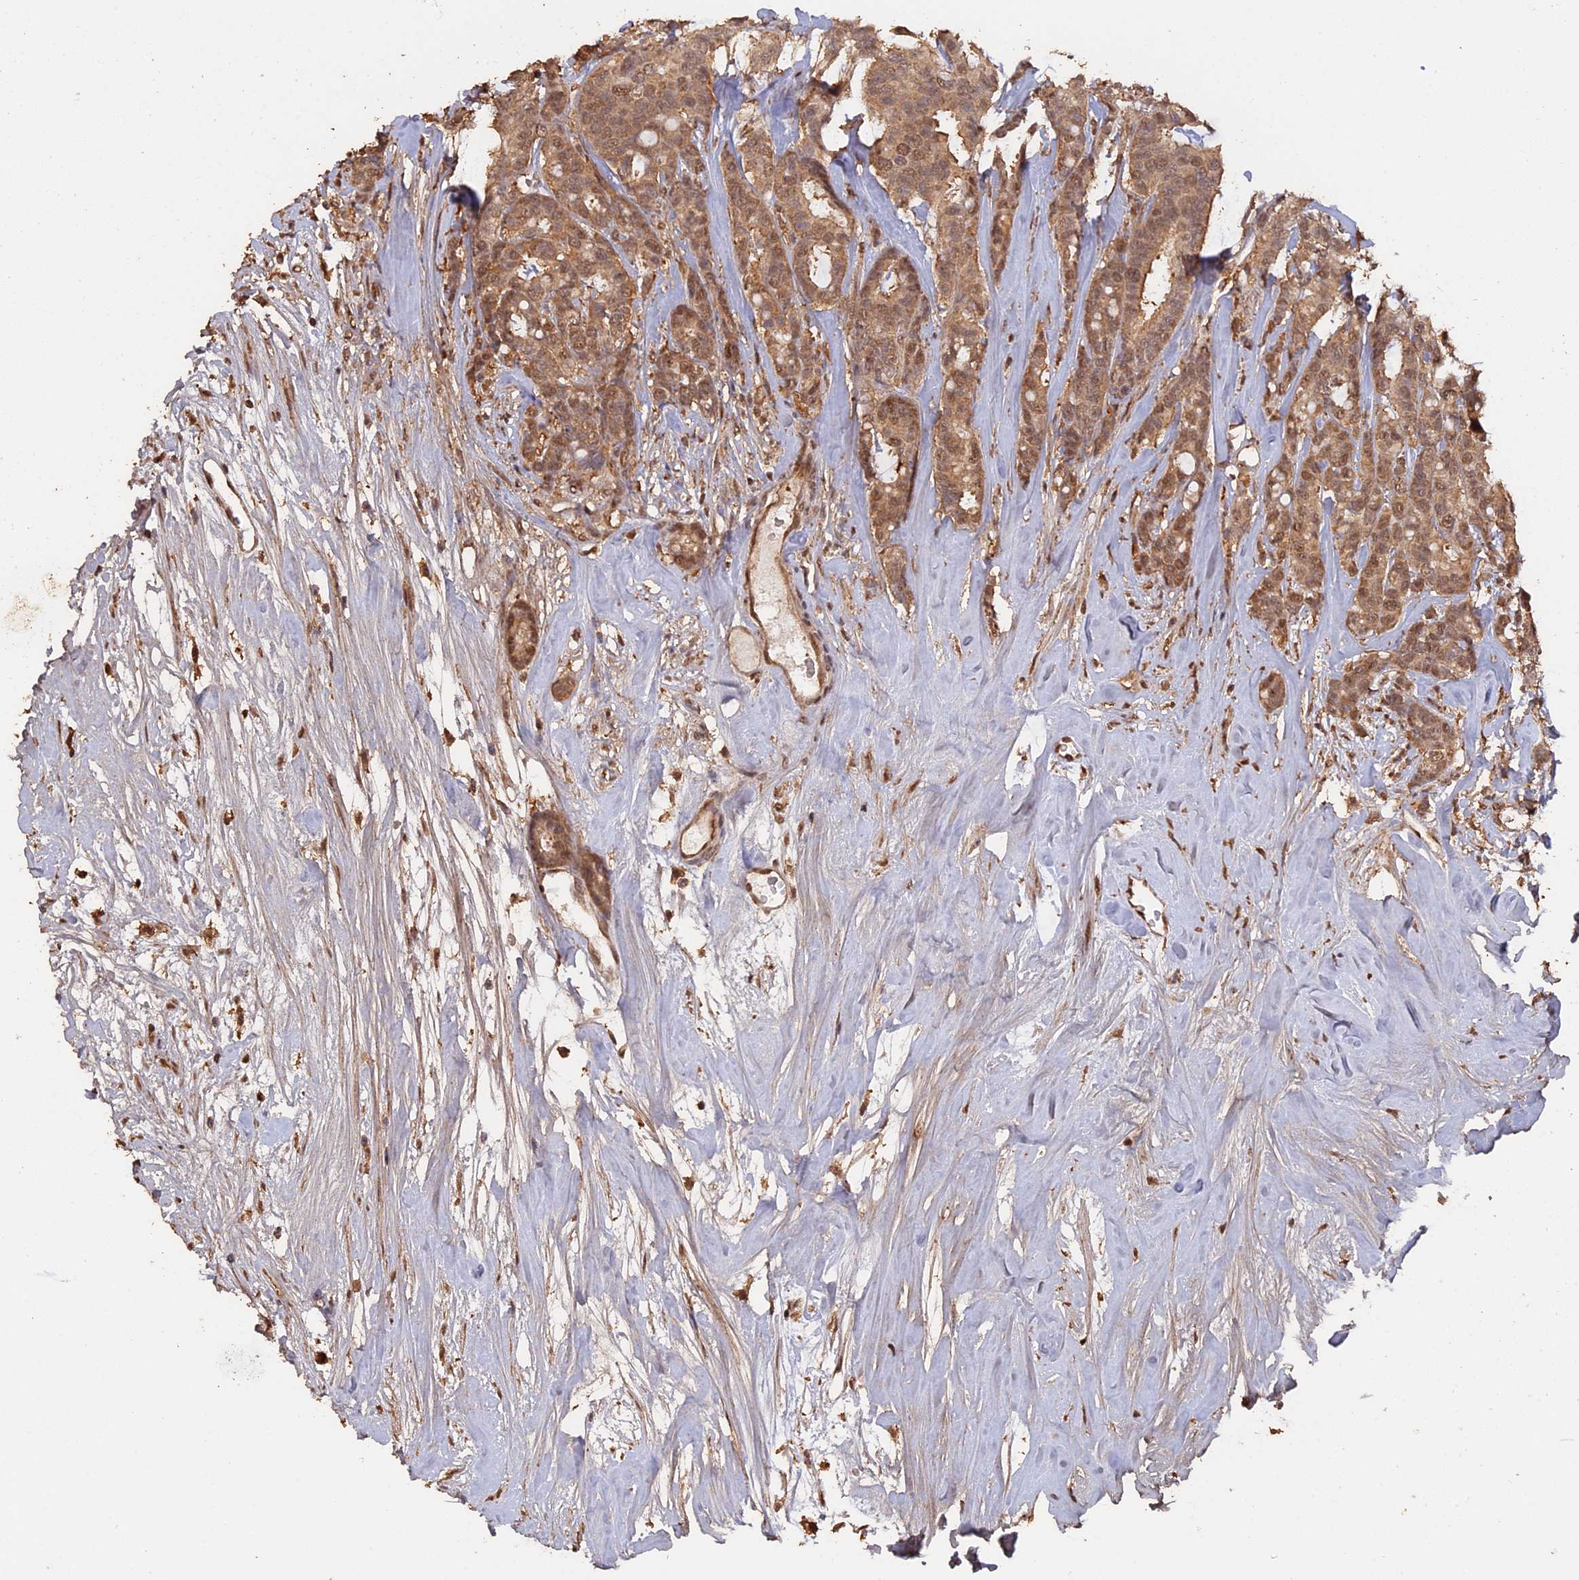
{"staining": {"intensity": "moderate", "quantity": ">75%", "location": "cytoplasmic/membranous,nuclear"}, "tissue": "breast cancer", "cell_type": "Tumor cells", "image_type": "cancer", "snomed": [{"axis": "morphology", "description": "Duct carcinoma"}, {"axis": "topography", "description": "Breast"}], "caption": "The image demonstrates immunohistochemical staining of breast cancer (invasive ductal carcinoma). There is moderate cytoplasmic/membranous and nuclear staining is present in approximately >75% of tumor cells.", "gene": "PSMC6", "patient": {"sex": "female", "age": 87}}